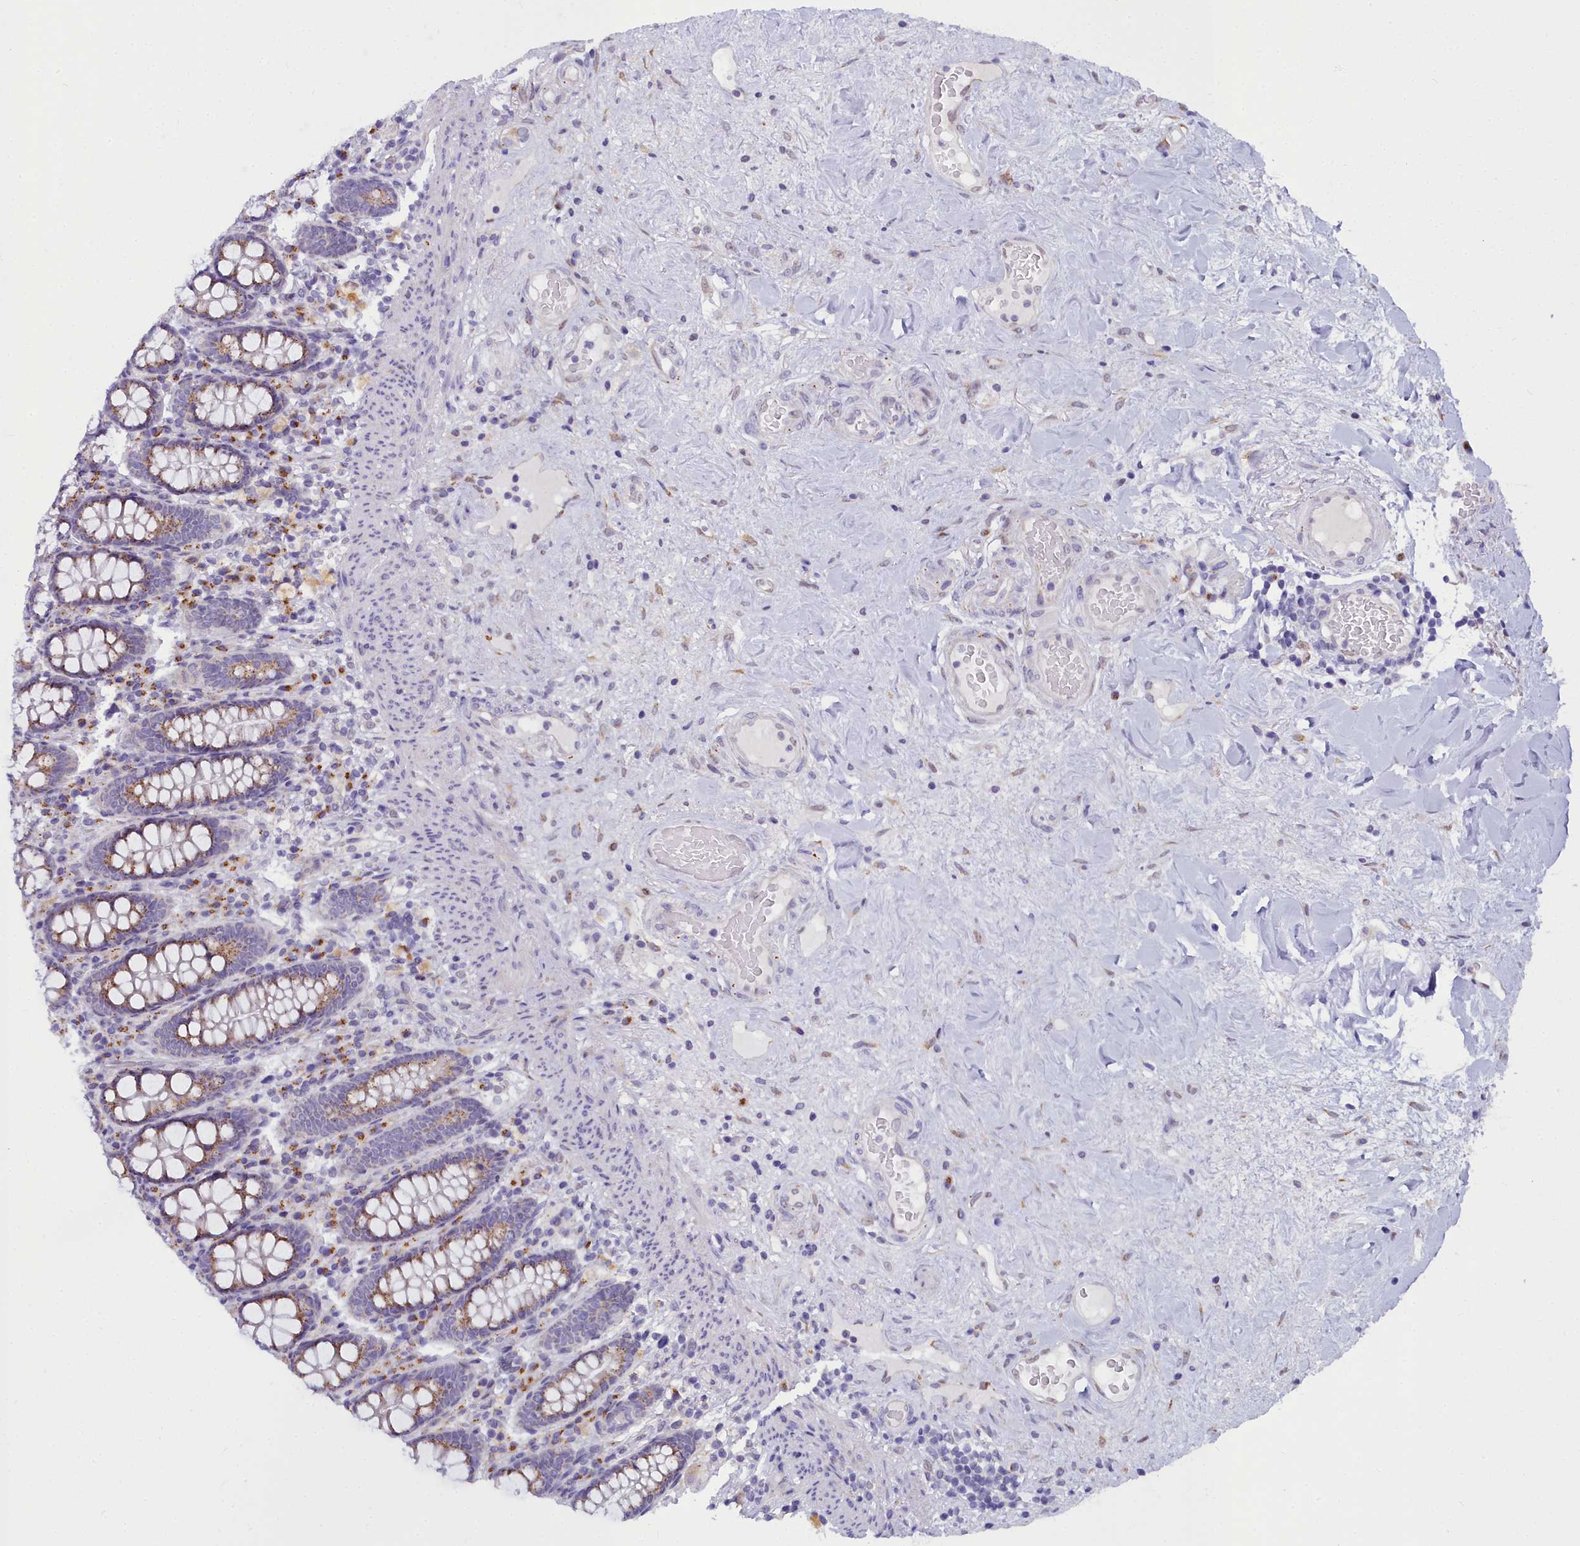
{"staining": {"intensity": "negative", "quantity": "none", "location": "none"}, "tissue": "colon", "cell_type": "Endothelial cells", "image_type": "normal", "snomed": [{"axis": "morphology", "description": "Normal tissue, NOS"}, {"axis": "topography", "description": "Colon"}], "caption": "The immunohistochemistry (IHC) image has no significant expression in endothelial cells of colon. (DAB (3,3'-diaminobenzidine) immunohistochemistry (IHC) visualized using brightfield microscopy, high magnification).", "gene": "WDPCP", "patient": {"sex": "female", "age": 79}}